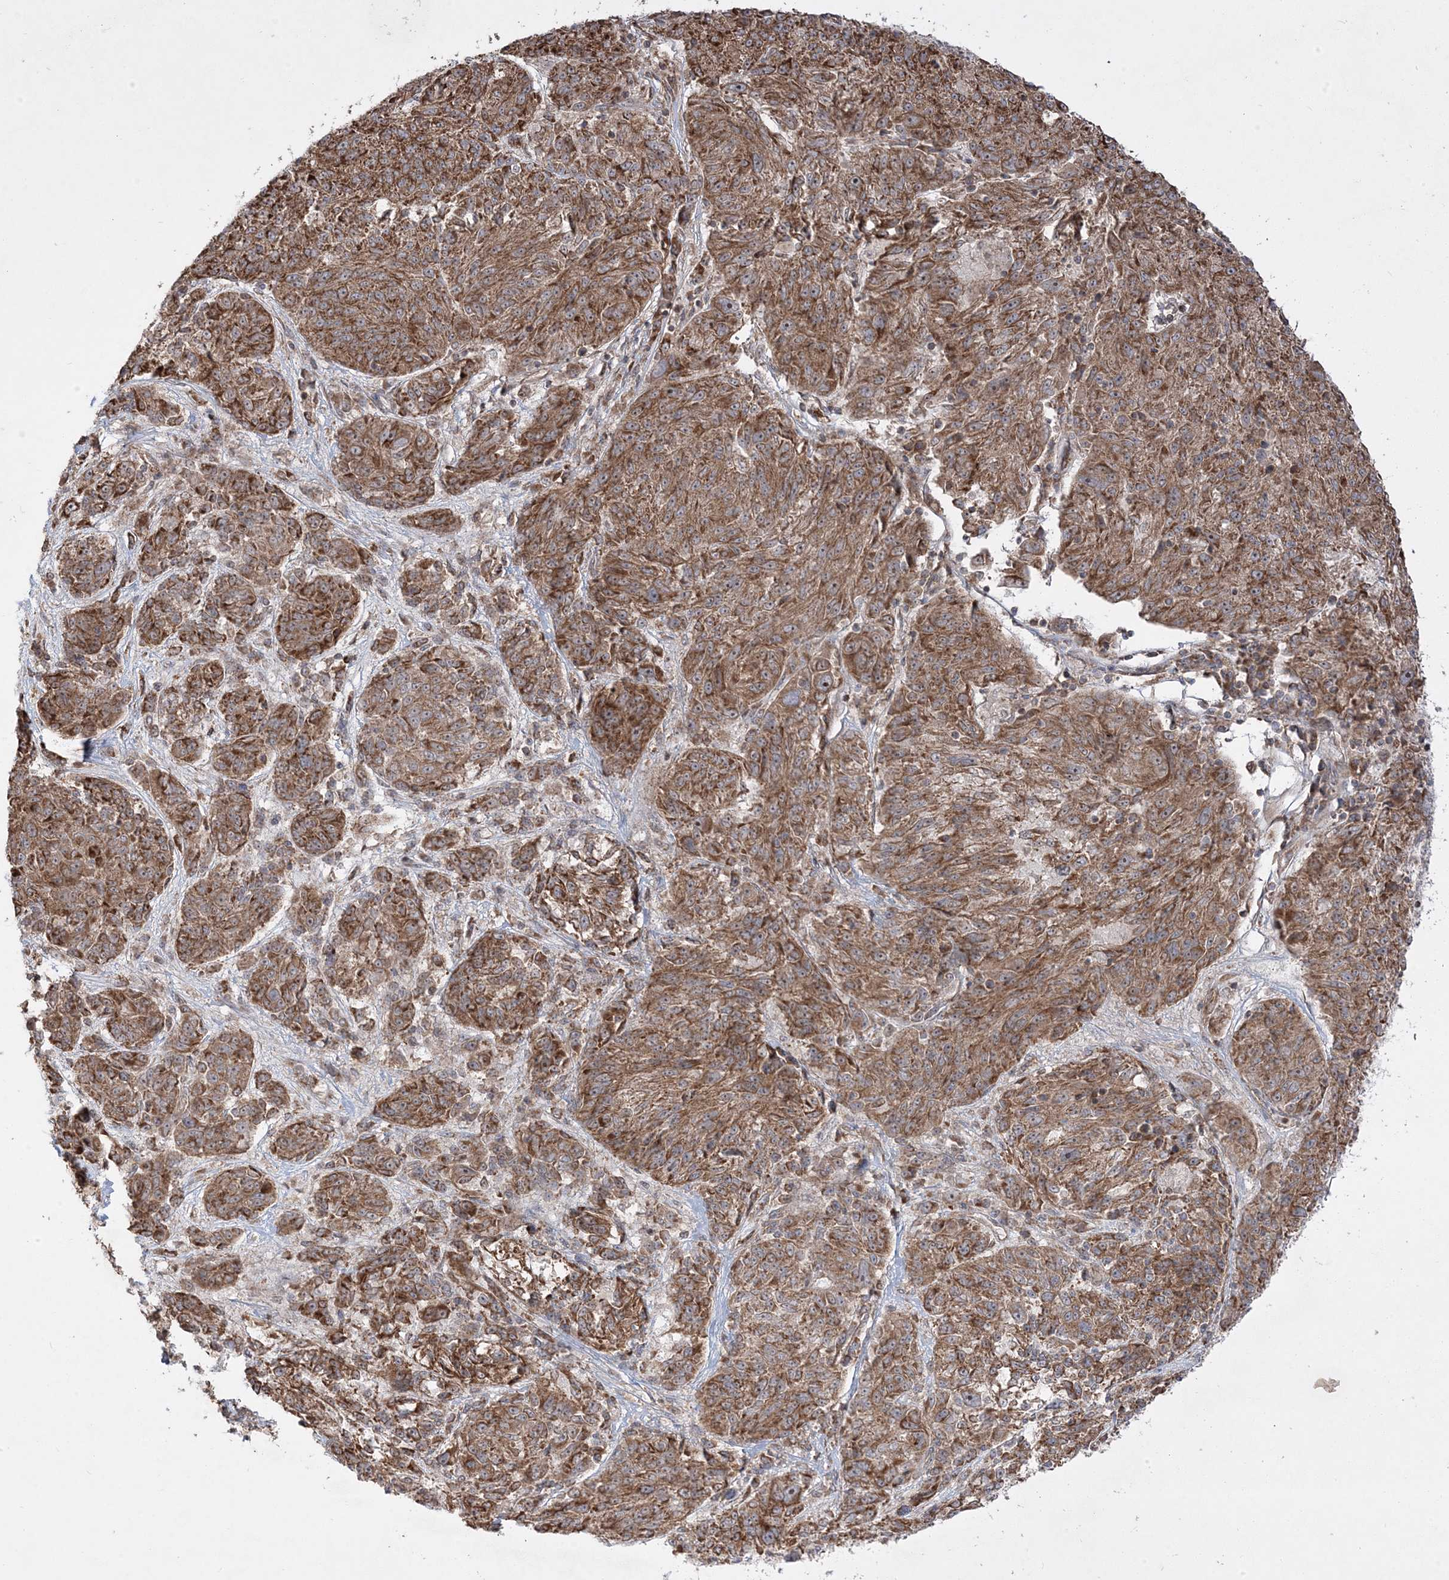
{"staining": {"intensity": "moderate", "quantity": ">75%", "location": "cytoplasmic/membranous"}, "tissue": "melanoma", "cell_type": "Tumor cells", "image_type": "cancer", "snomed": [{"axis": "morphology", "description": "Malignant melanoma, NOS"}, {"axis": "topography", "description": "Skin"}], "caption": "Immunohistochemistry (IHC) micrograph of malignant melanoma stained for a protein (brown), which displays medium levels of moderate cytoplasmic/membranous staining in approximately >75% of tumor cells.", "gene": "CLUAP1", "patient": {"sex": "male", "age": 53}}